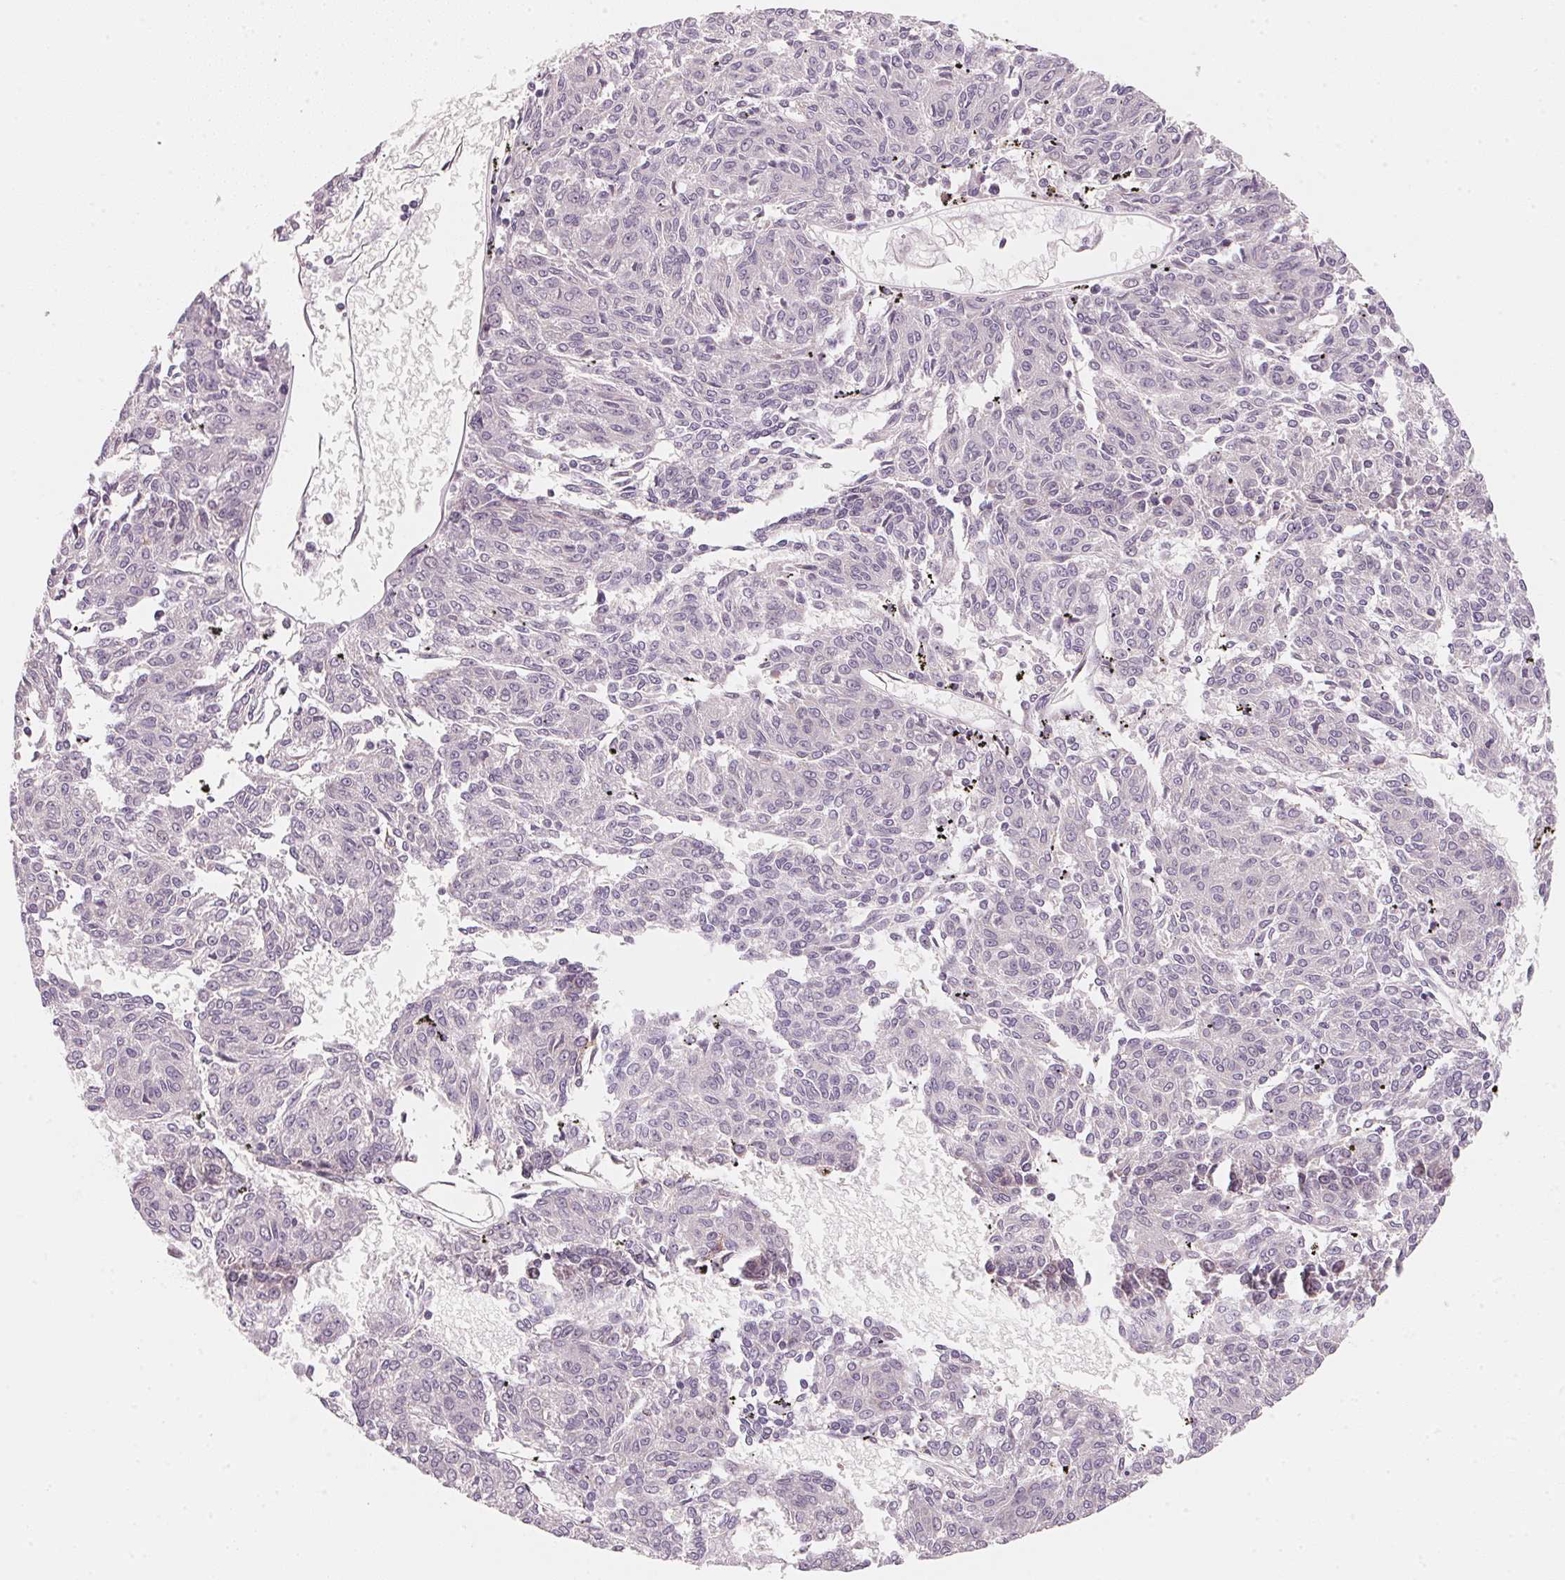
{"staining": {"intensity": "negative", "quantity": "none", "location": "none"}, "tissue": "melanoma", "cell_type": "Tumor cells", "image_type": "cancer", "snomed": [{"axis": "morphology", "description": "Malignant melanoma, NOS"}, {"axis": "topography", "description": "Skin"}], "caption": "Tumor cells are negative for protein expression in human malignant melanoma.", "gene": "ANKRD31", "patient": {"sex": "female", "age": 72}}